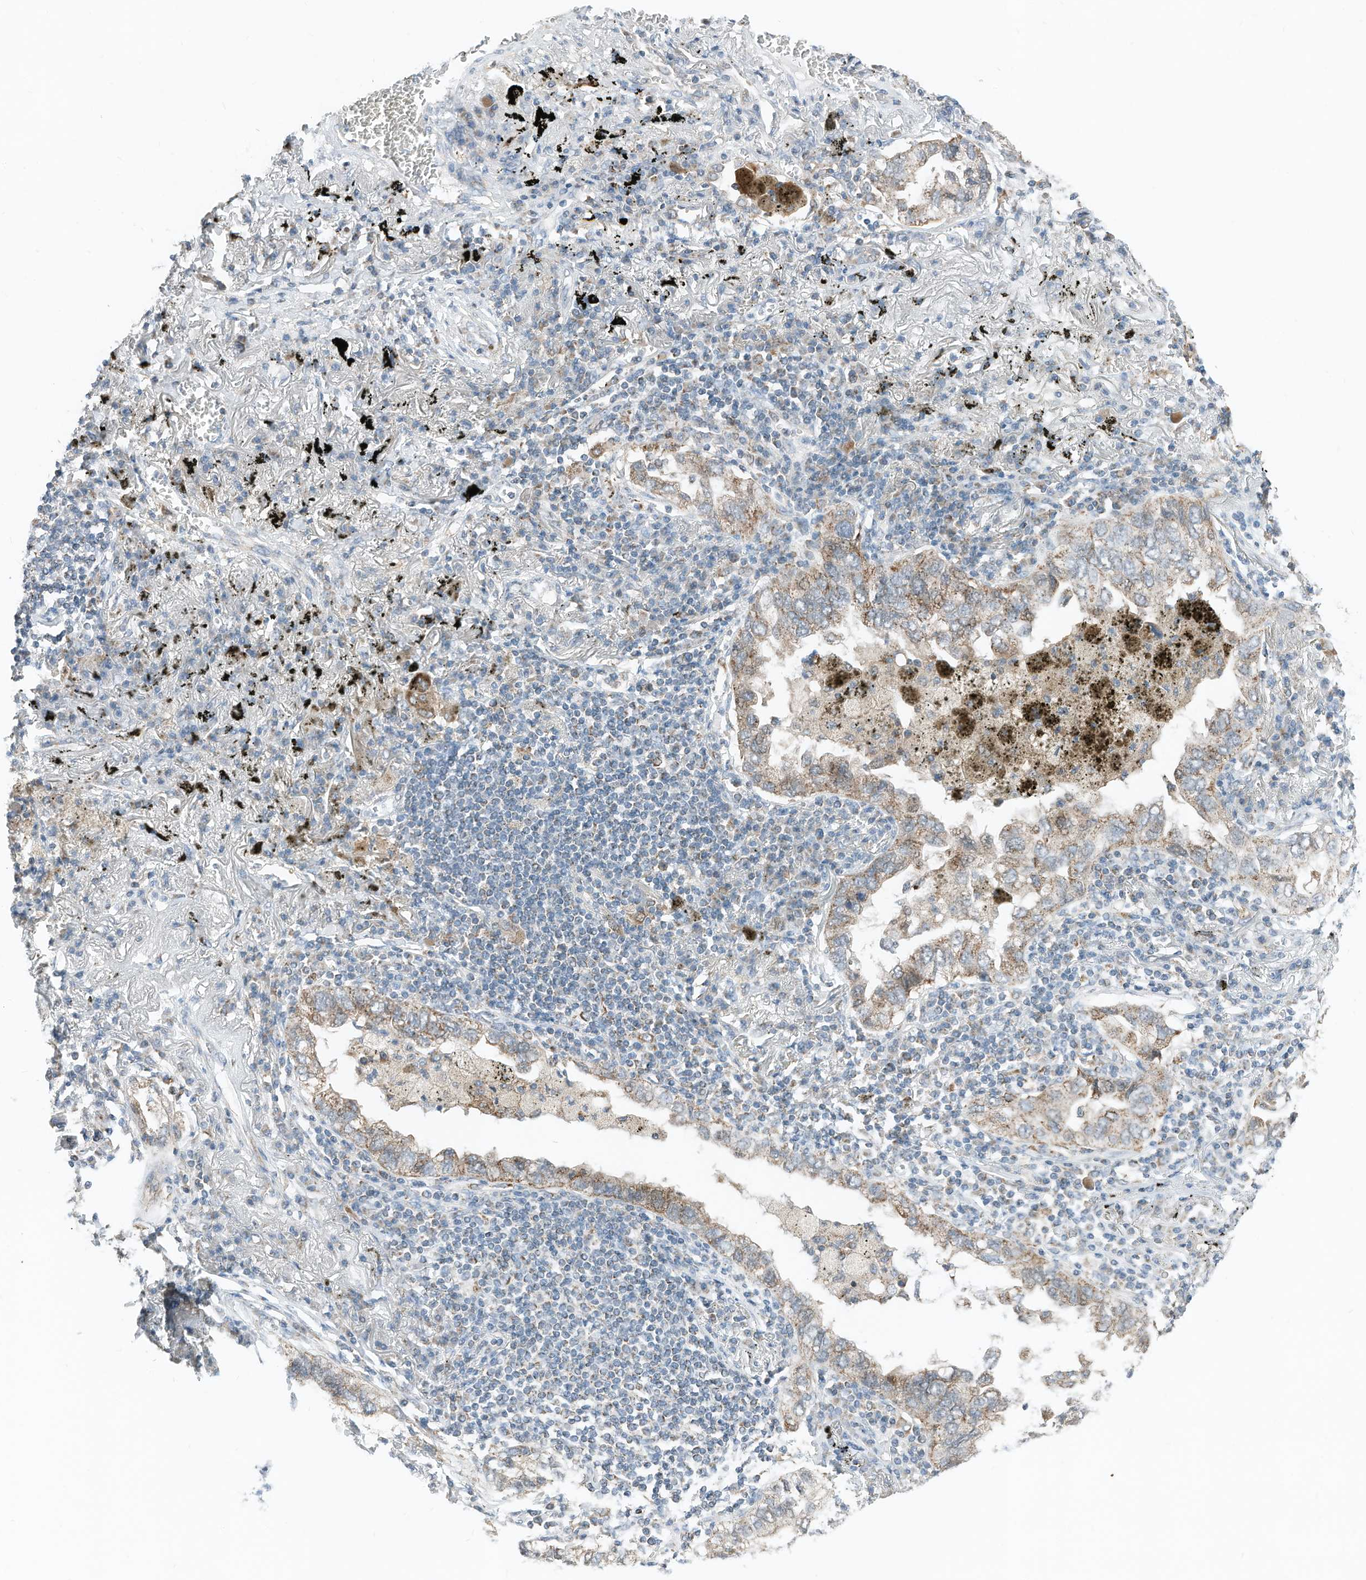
{"staining": {"intensity": "moderate", "quantity": ">75%", "location": "cytoplasmic/membranous"}, "tissue": "lung cancer", "cell_type": "Tumor cells", "image_type": "cancer", "snomed": [{"axis": "morphology", "description": "Adenocarcinoma, NOS"}, {"axis": "topography", "description": "Lung"}], "caption": "A brown stain shows moderate cytoplasmic/membranous positivity of a protein in lung cancer (adenocarcinoma) tumor cells. (DAB (3,3'-diaminobenzidine) IHC with brightfield microscopy, high magnification).", "gene": "RMND1", "patient": {"sex": "male", "age": 65}}